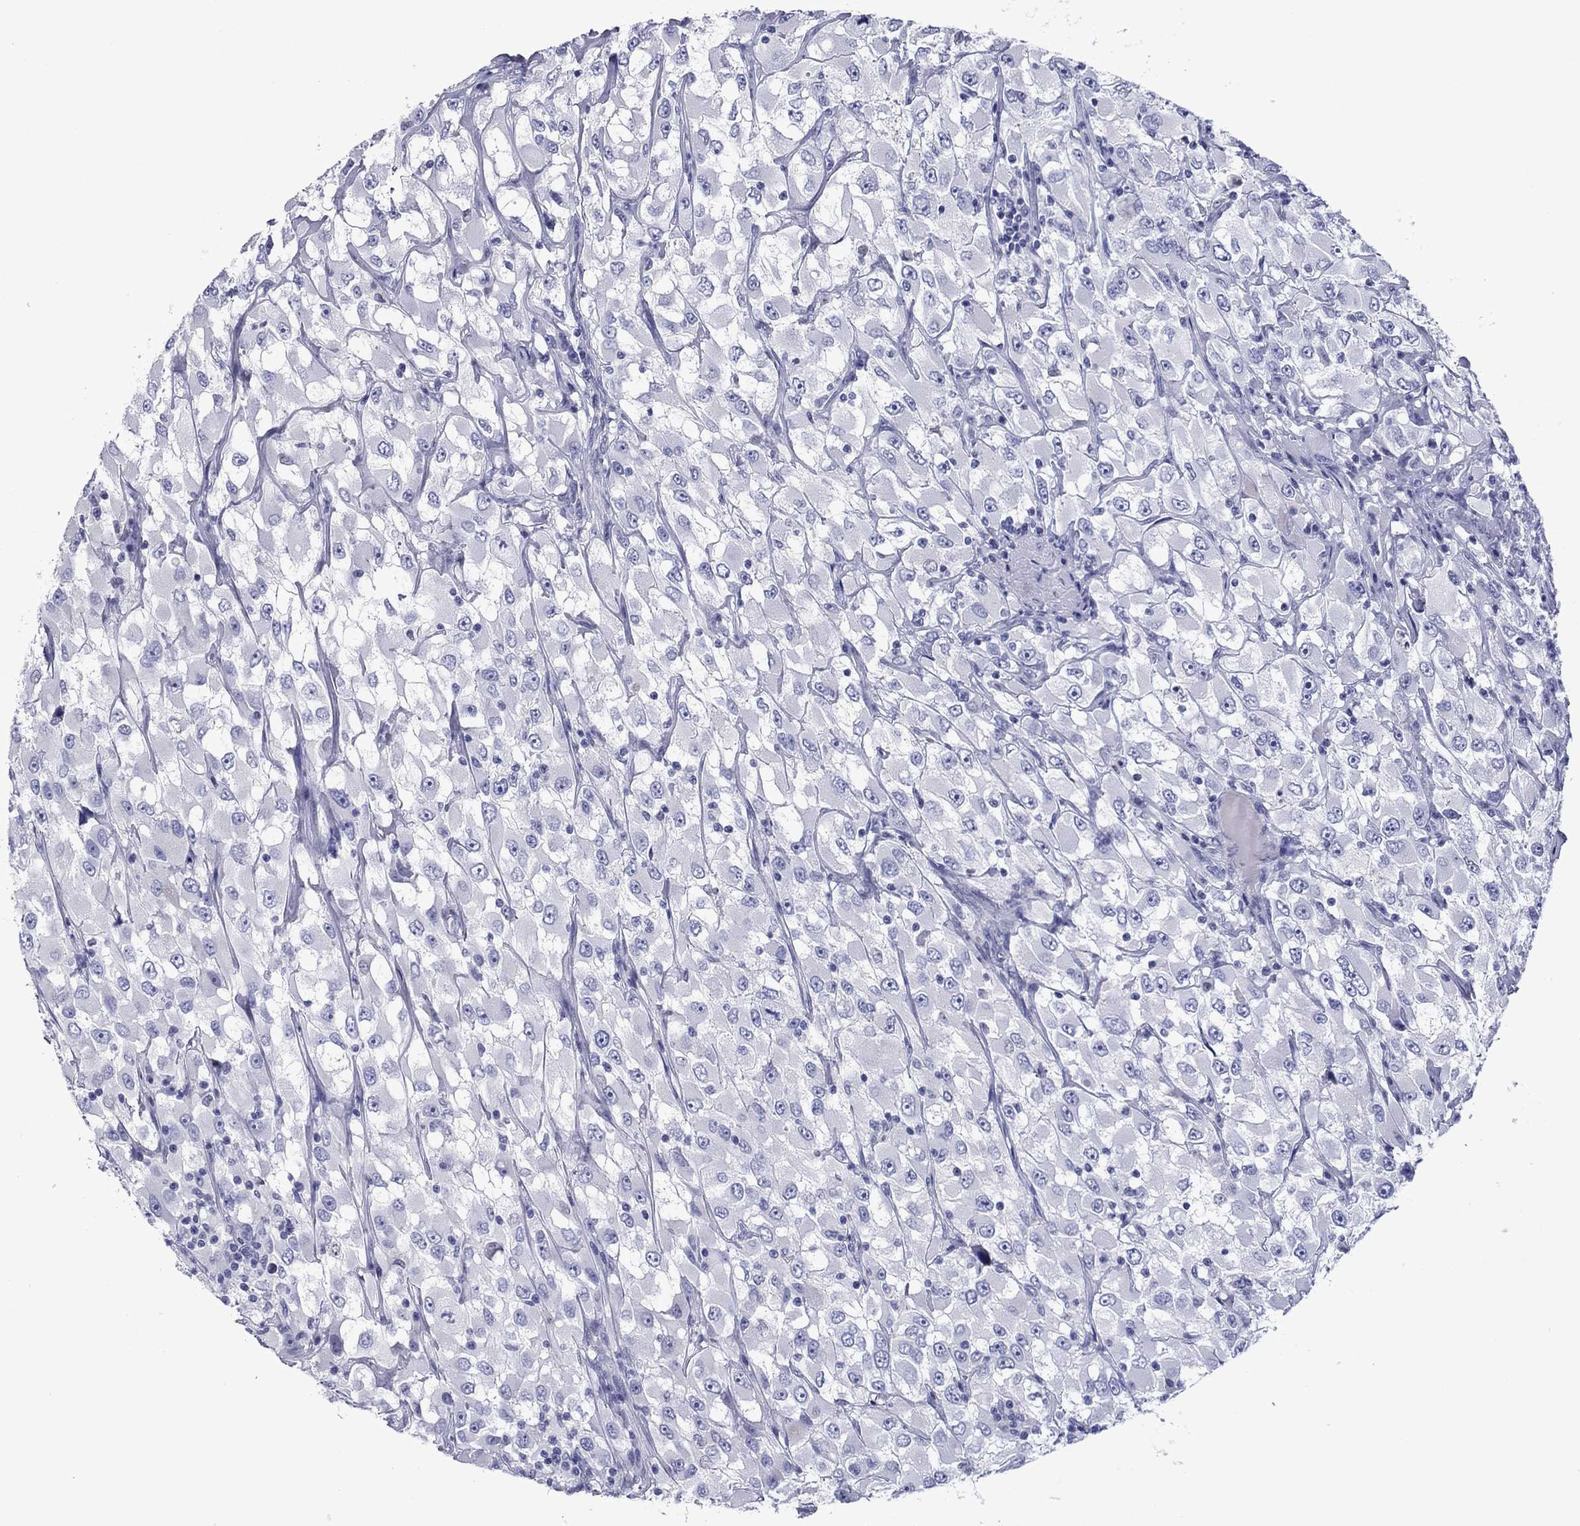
{"staining": {"intensity": "negative", "quantity": "none", "location": "none"}, "tissue": "renal cancer", "cell_type": "Tumor cells", "image_type": "cancer", "snomed": [{"axis": "morphology", "description": "Adenocarcinoma, NOS"}, {"axis": "topography", "description": "Kidney"}], "caption": "This is a micrograph of immunohistochemistry (IHC) staining of renal cancer, which shows no staining in tumor cells.", "gene": "PIWIL1", "patient": {"sex": "female", "age": 52}}